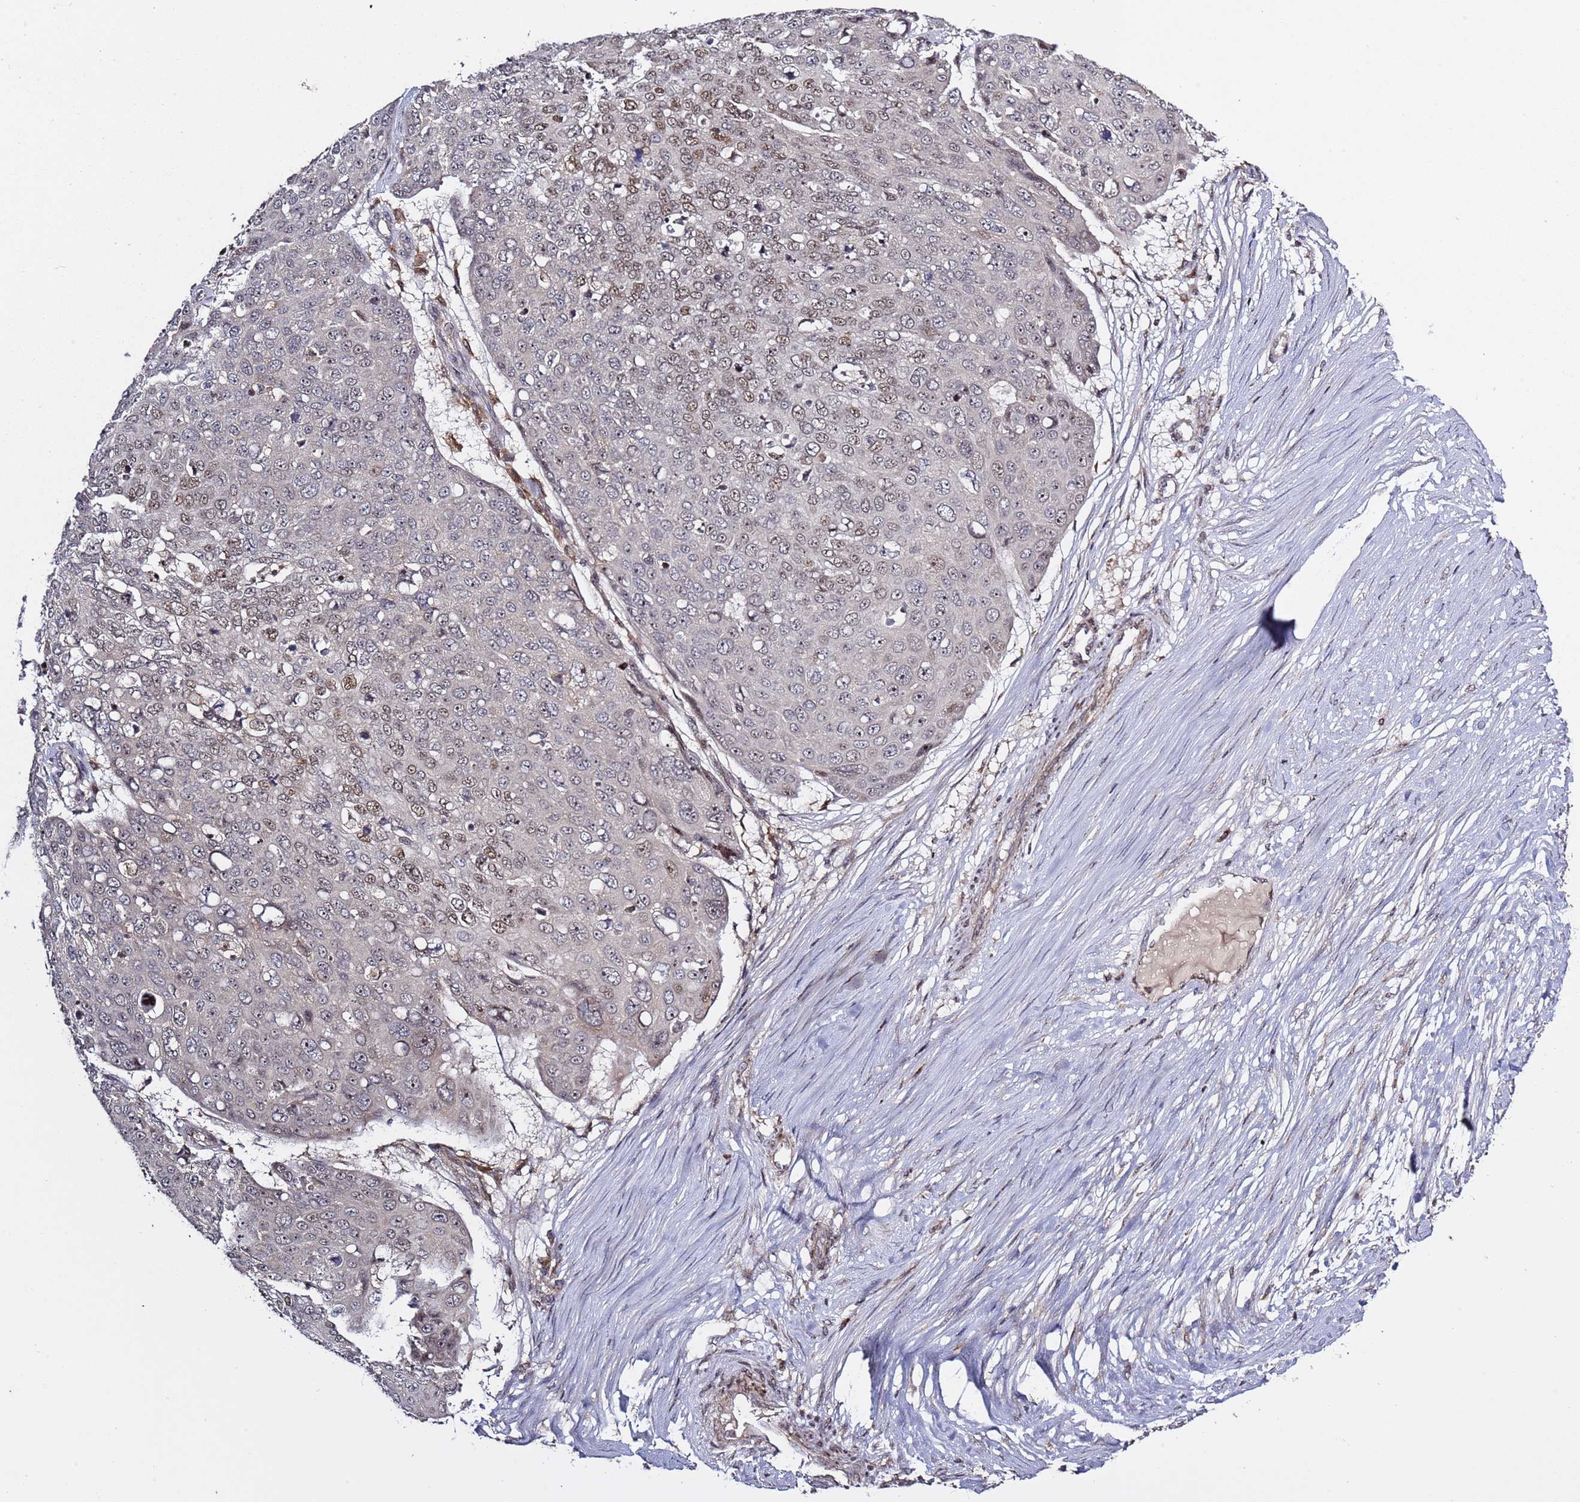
{"staining": {"intensity": "moderate", "quantity": "25%-75%", "location": "nuclear"}, "tissue": "skin cancer", "cell_type": "Tumor cells", "image_type": "cancer", "snomed": [{"axis": "morphology", "description": "Squamous cell carcinoma, NOS"}, {"axis": "topography", "description": "Skin"}], "caption": "Protein staining by IHC reveals moderate nuclear staining in about 25%-75% of tumor cells in skin squamous cell carcinoma.", "gene": "RCOR2", "patient": {"sex": "male", "age": 71}}